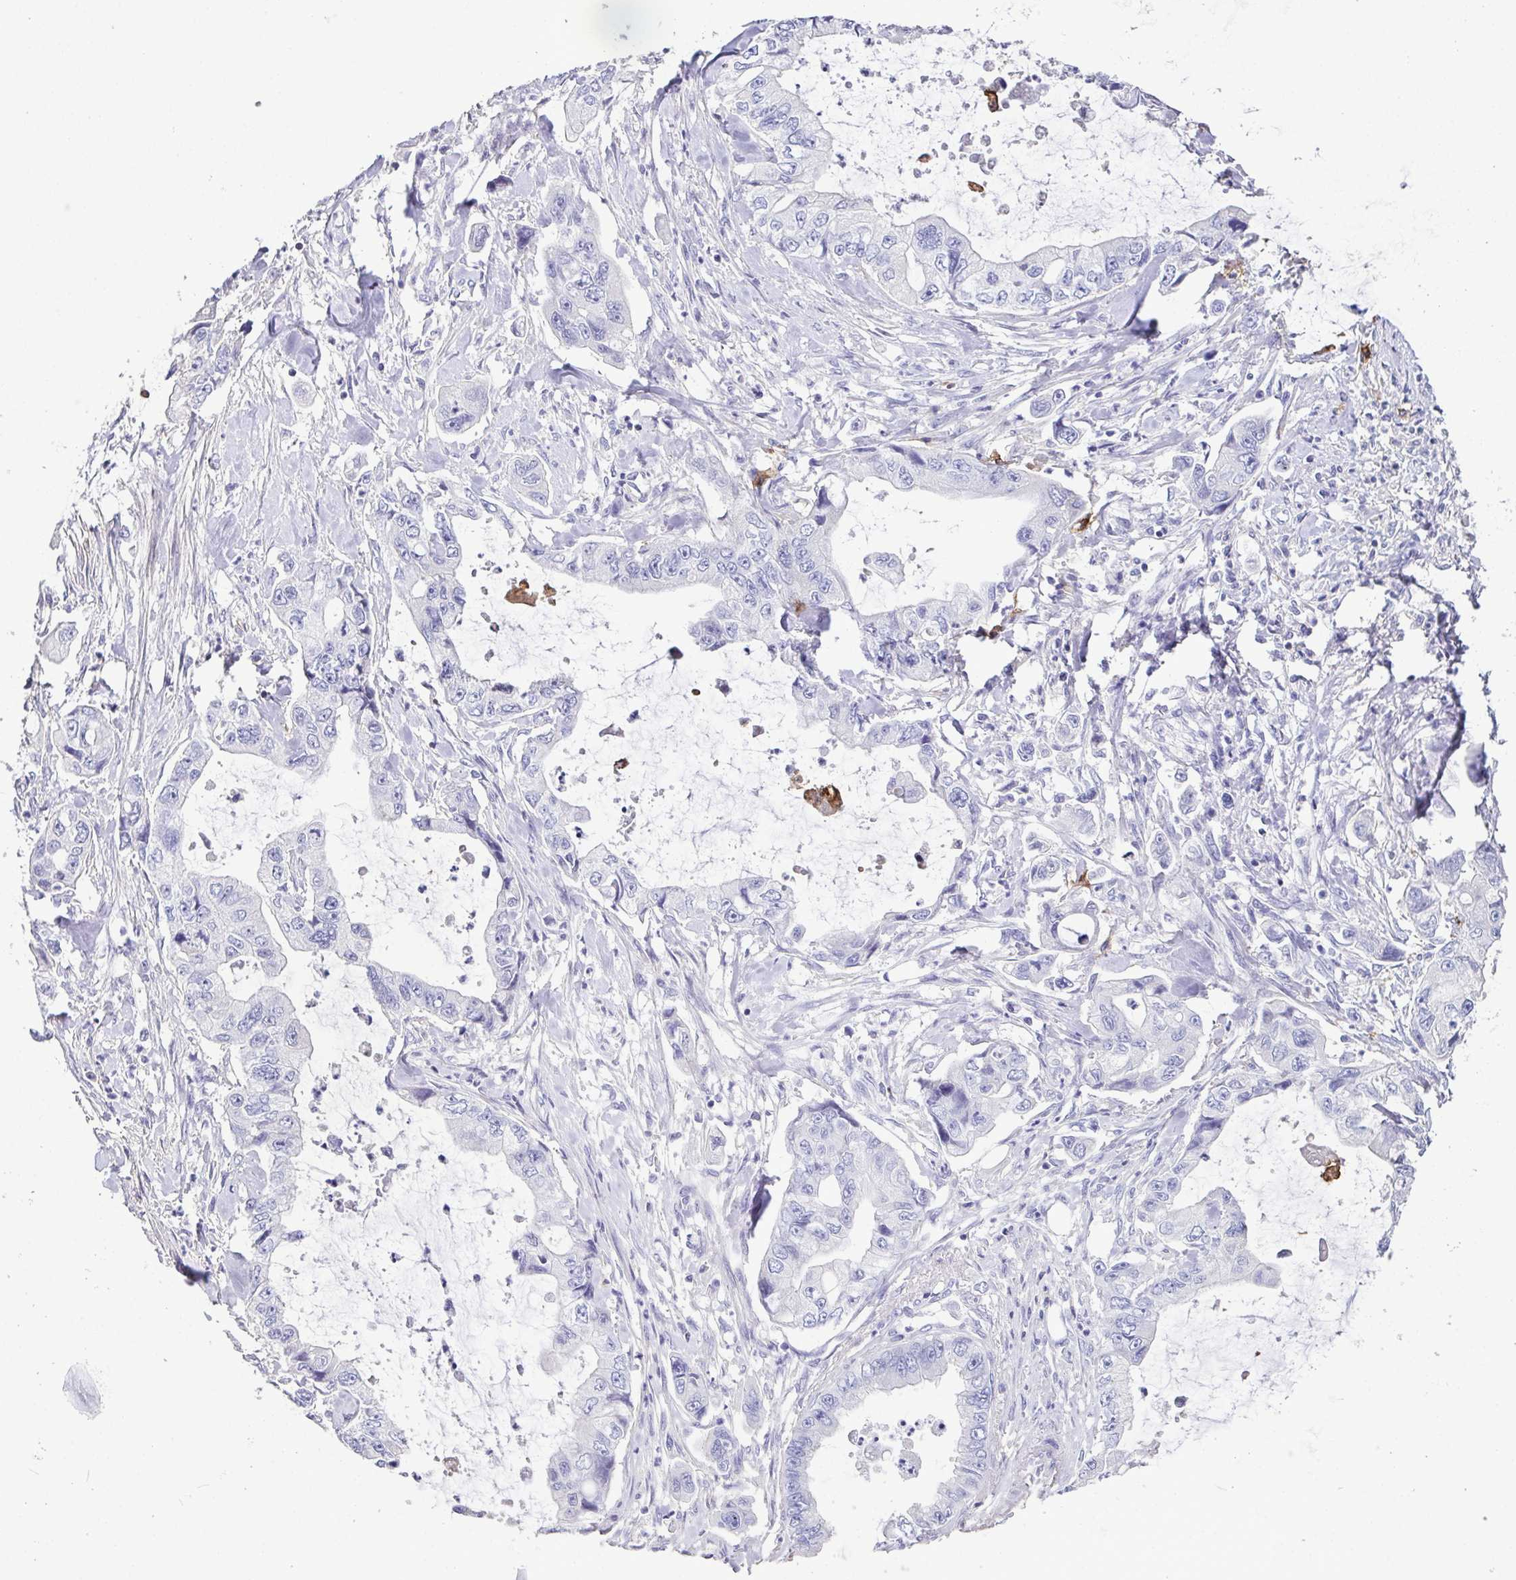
{"staining": {"intensity": "negative", "quantity": "none", "location": "none"}, "tissue": "stomach cancer", "cell_type": "Tumor cells", "image_type": "cancer", "snomed": [{"axis": "morphology", "description": "Adenocarcinoma, NOS"}, {"axis": "topography", "description": "Pancreas"}, {"axis": "topography", "description": "Stomach, upper"}, {"axis": "topography", "description": "Stomach"}], "caption": "Stomach cancer (adenocarcinoma) was stained to show a protein in brown. There is no significant staining in tumor cells. (Stains: DAB immunohistochemistry with hematoxylin counter stain, Microscopy: brightfield microscopy at high magnification).", "gene": "MARCO", "patient": {"sex": "male", "age": 77}}